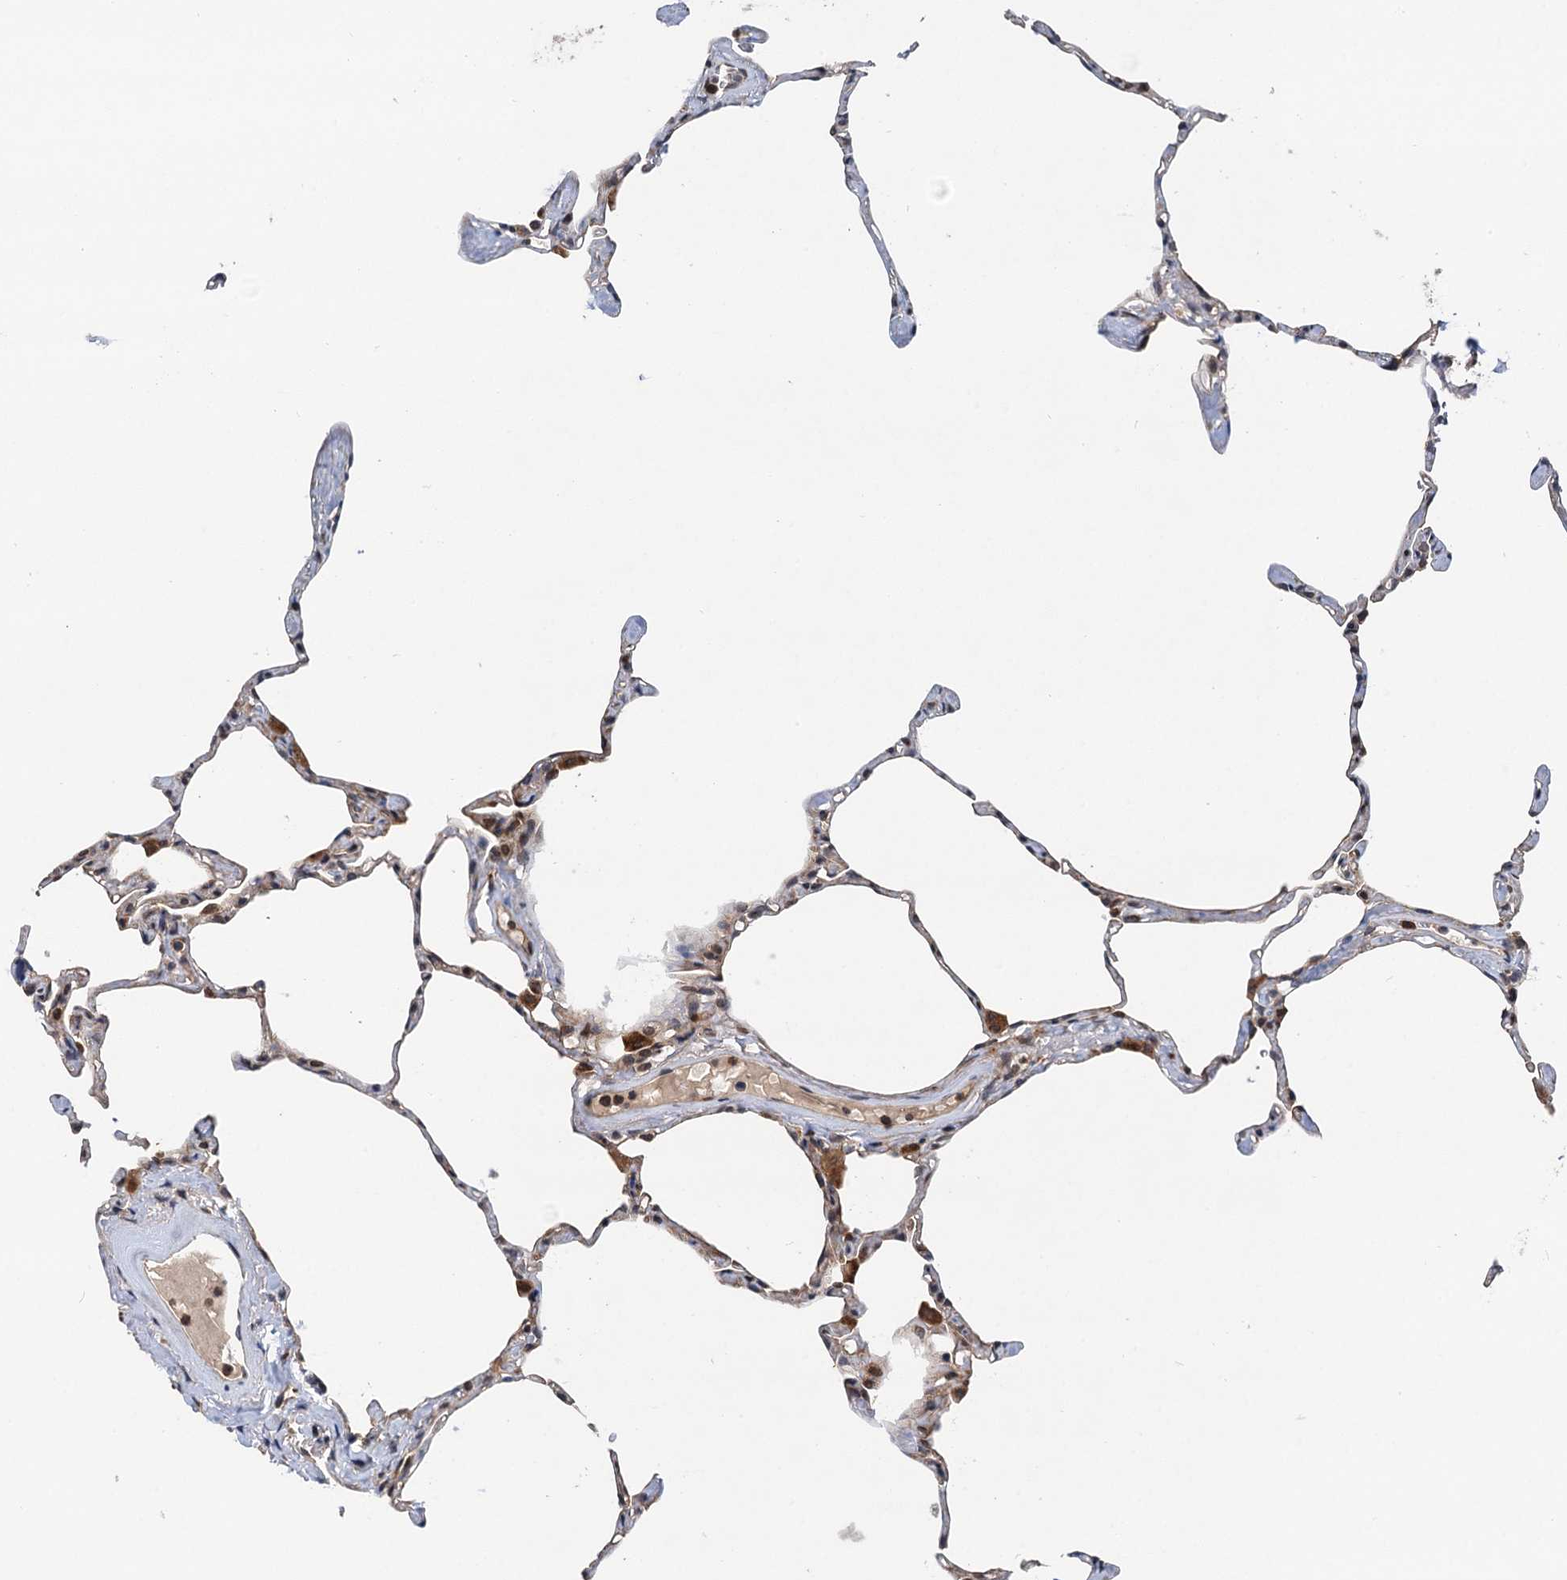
{"staining": {"intensity": "weak", "quantity": "25%-75%", "location": "cytoplasmic/membranous"}, "tissue": "lung", "cell_type": "Alveolar cells", "image_type": "normal", "snomed": [{"axis": "morphology", "description": "Normal tissue, NOS"}, {"axis": "topography", "description": "Lung"}], "caption": "Immunohistochemical staining of normal human lung reveals weak cytoplasmic/membranous protein positivity in approximately 25%-75% of alveolar cells. (DAB (3,3'-diaminobenzidine) IHC with brightfield microscopy, high magnification).", "gene": "NLRP10", "patient": {"sex": "male", "age": 65}}